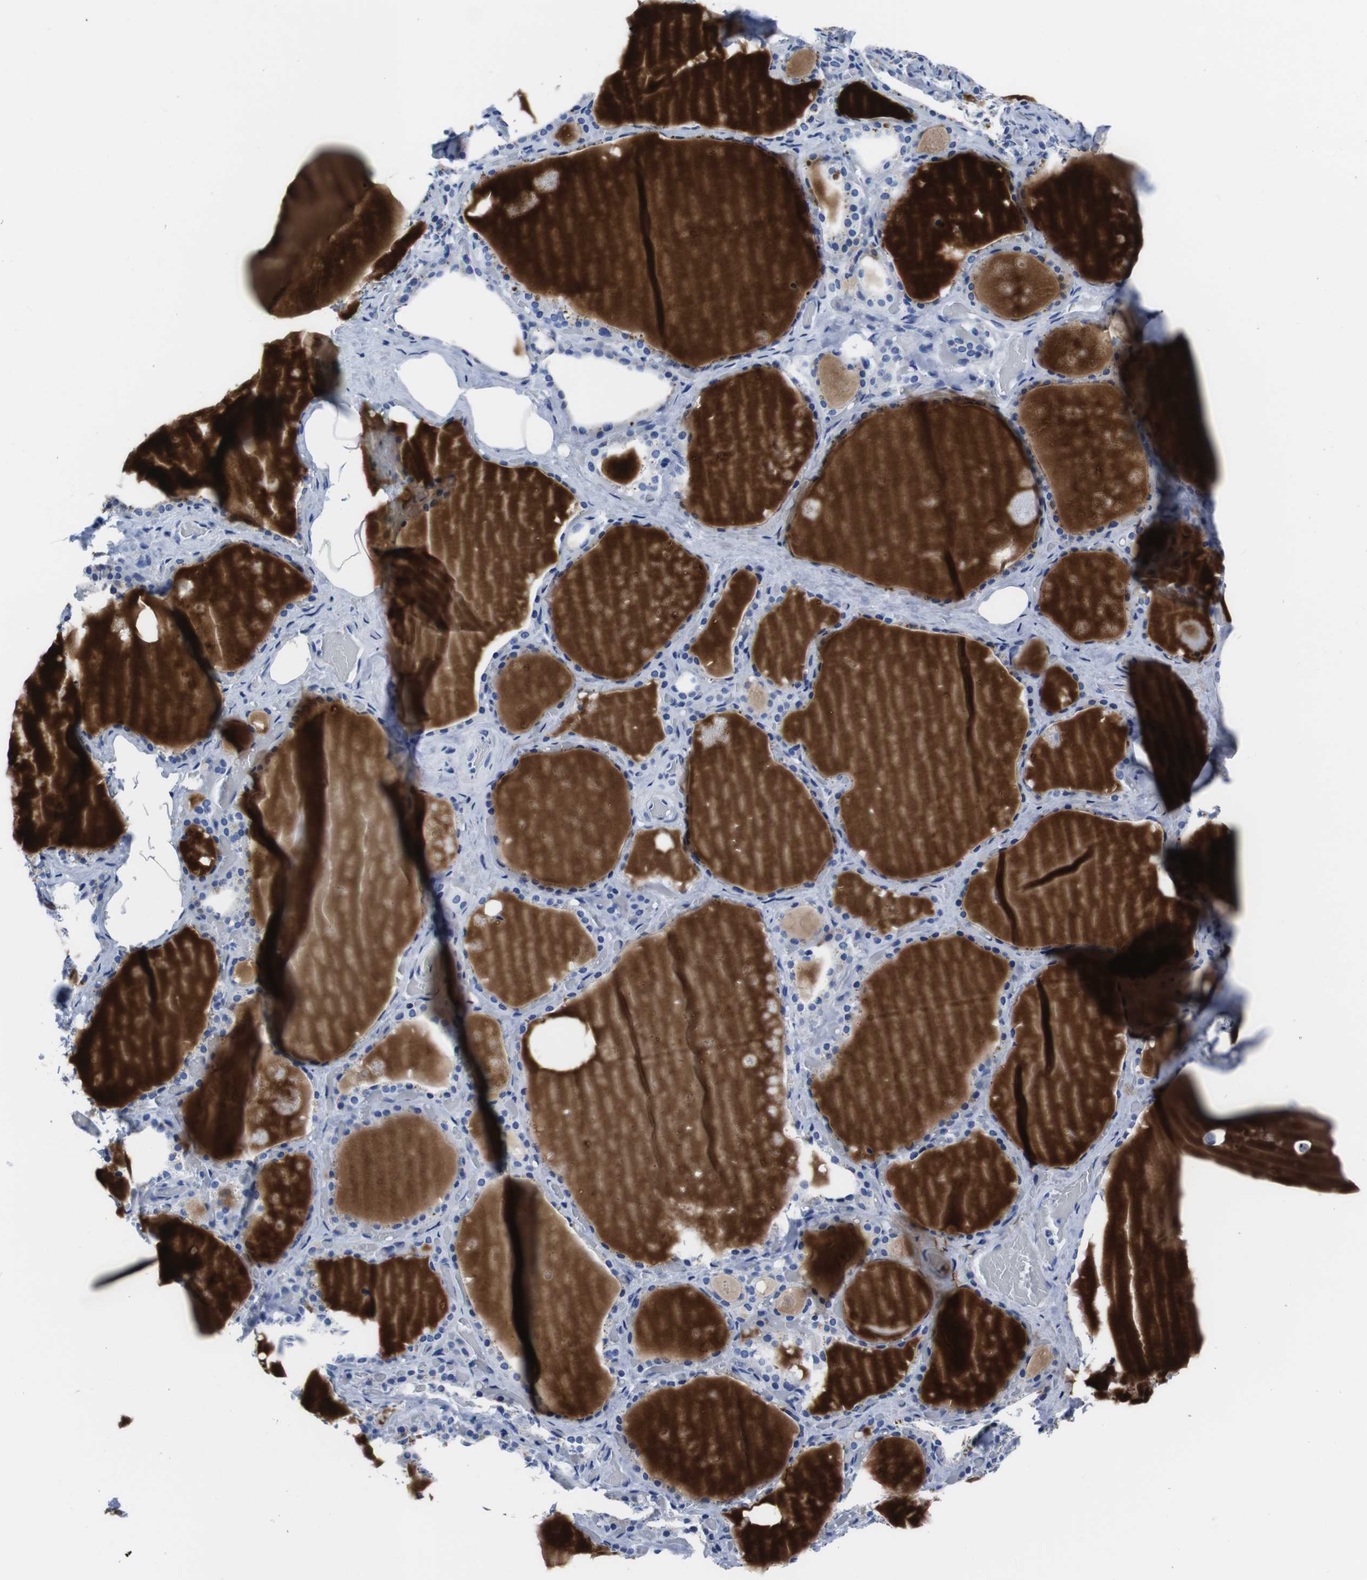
{"staining": {"intensity": "moderate", "quantity": "<25%", "location": "cytoplasmic/membranous"}, "tissue": "thyroid gland", "cell_type": "Glandular cells", "image_type": "normal", "snomed": [{"axis": "morphology", "description": "Normal tissue, NOS"}, {"axis": "topography", "description": "Thyroid gland"}], "caption": "Brown immunohistochemical staining in benign human thyroid gland displays moderate cytoplasmic/membranous staining in approximately <25% of glandular cells.", "gene": "EIF4A1", "patient": {"sex": "male", "age": 61}}